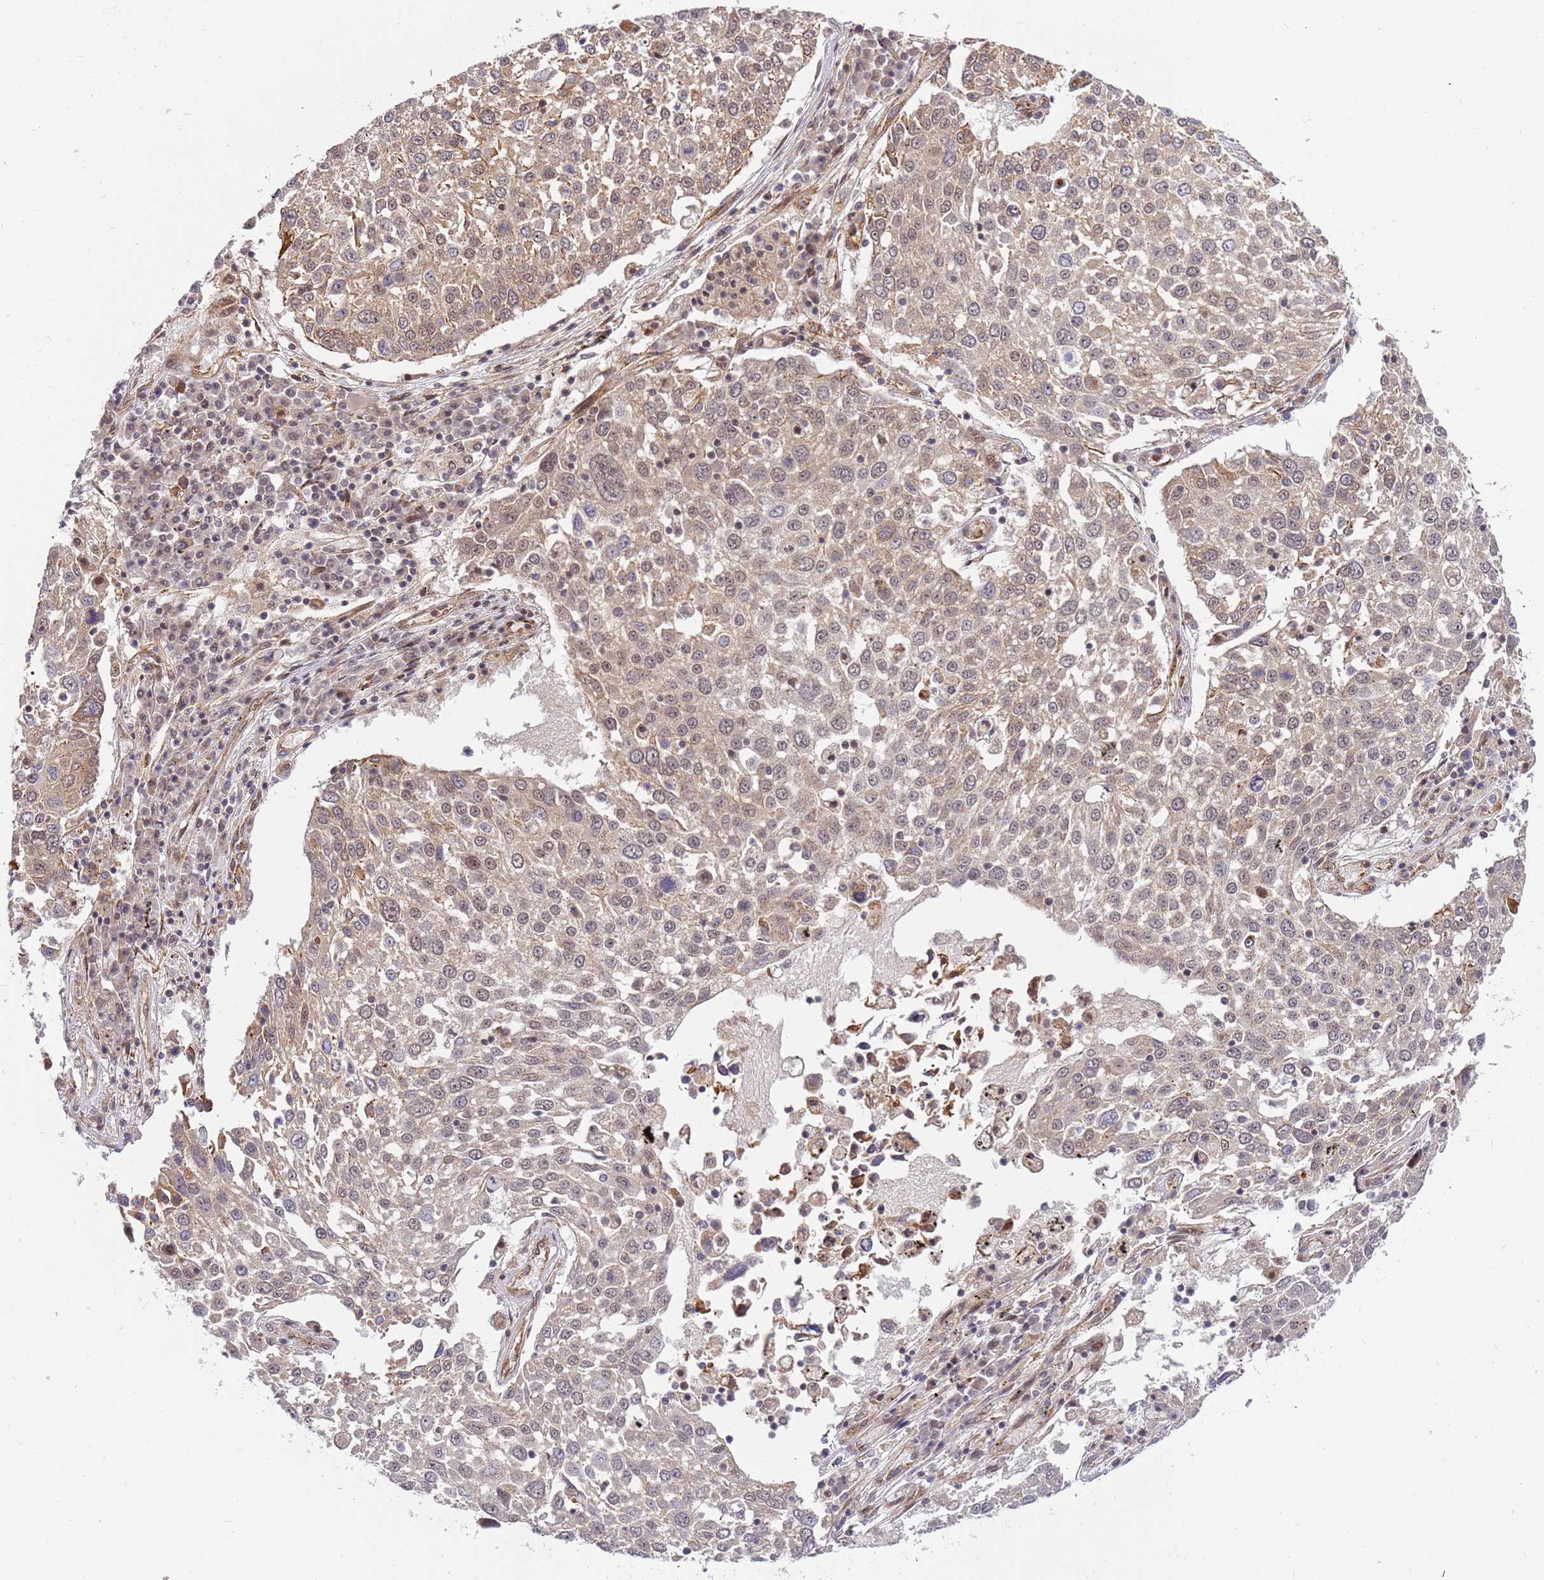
{"staining": {"intensity": "weak", "quantity": "25%-75%", "location": "cytoplasmic/membranous,nuclear"}, "tissue": "lung cancer", "cell_type": "Tumor cells", "image_type": "cancer", "snomed": [{"axis": "morphology", "description": "Squamous cell carcinoma, NOS"}, {"axis": "topography", "description": "Lung"}], "caption": "The image displays a brown stain indicating the presence of a protein in the cytoplasmic/membranous and nuclear of tumor cells in lung squamous cell carcinoma. Using DAB (brown) and hematoxylin (blue) stains, captured at high magnification using brightfield microscopy.", "gene": "HAUS3", "patient": {"sex": "male", "age": 65}}